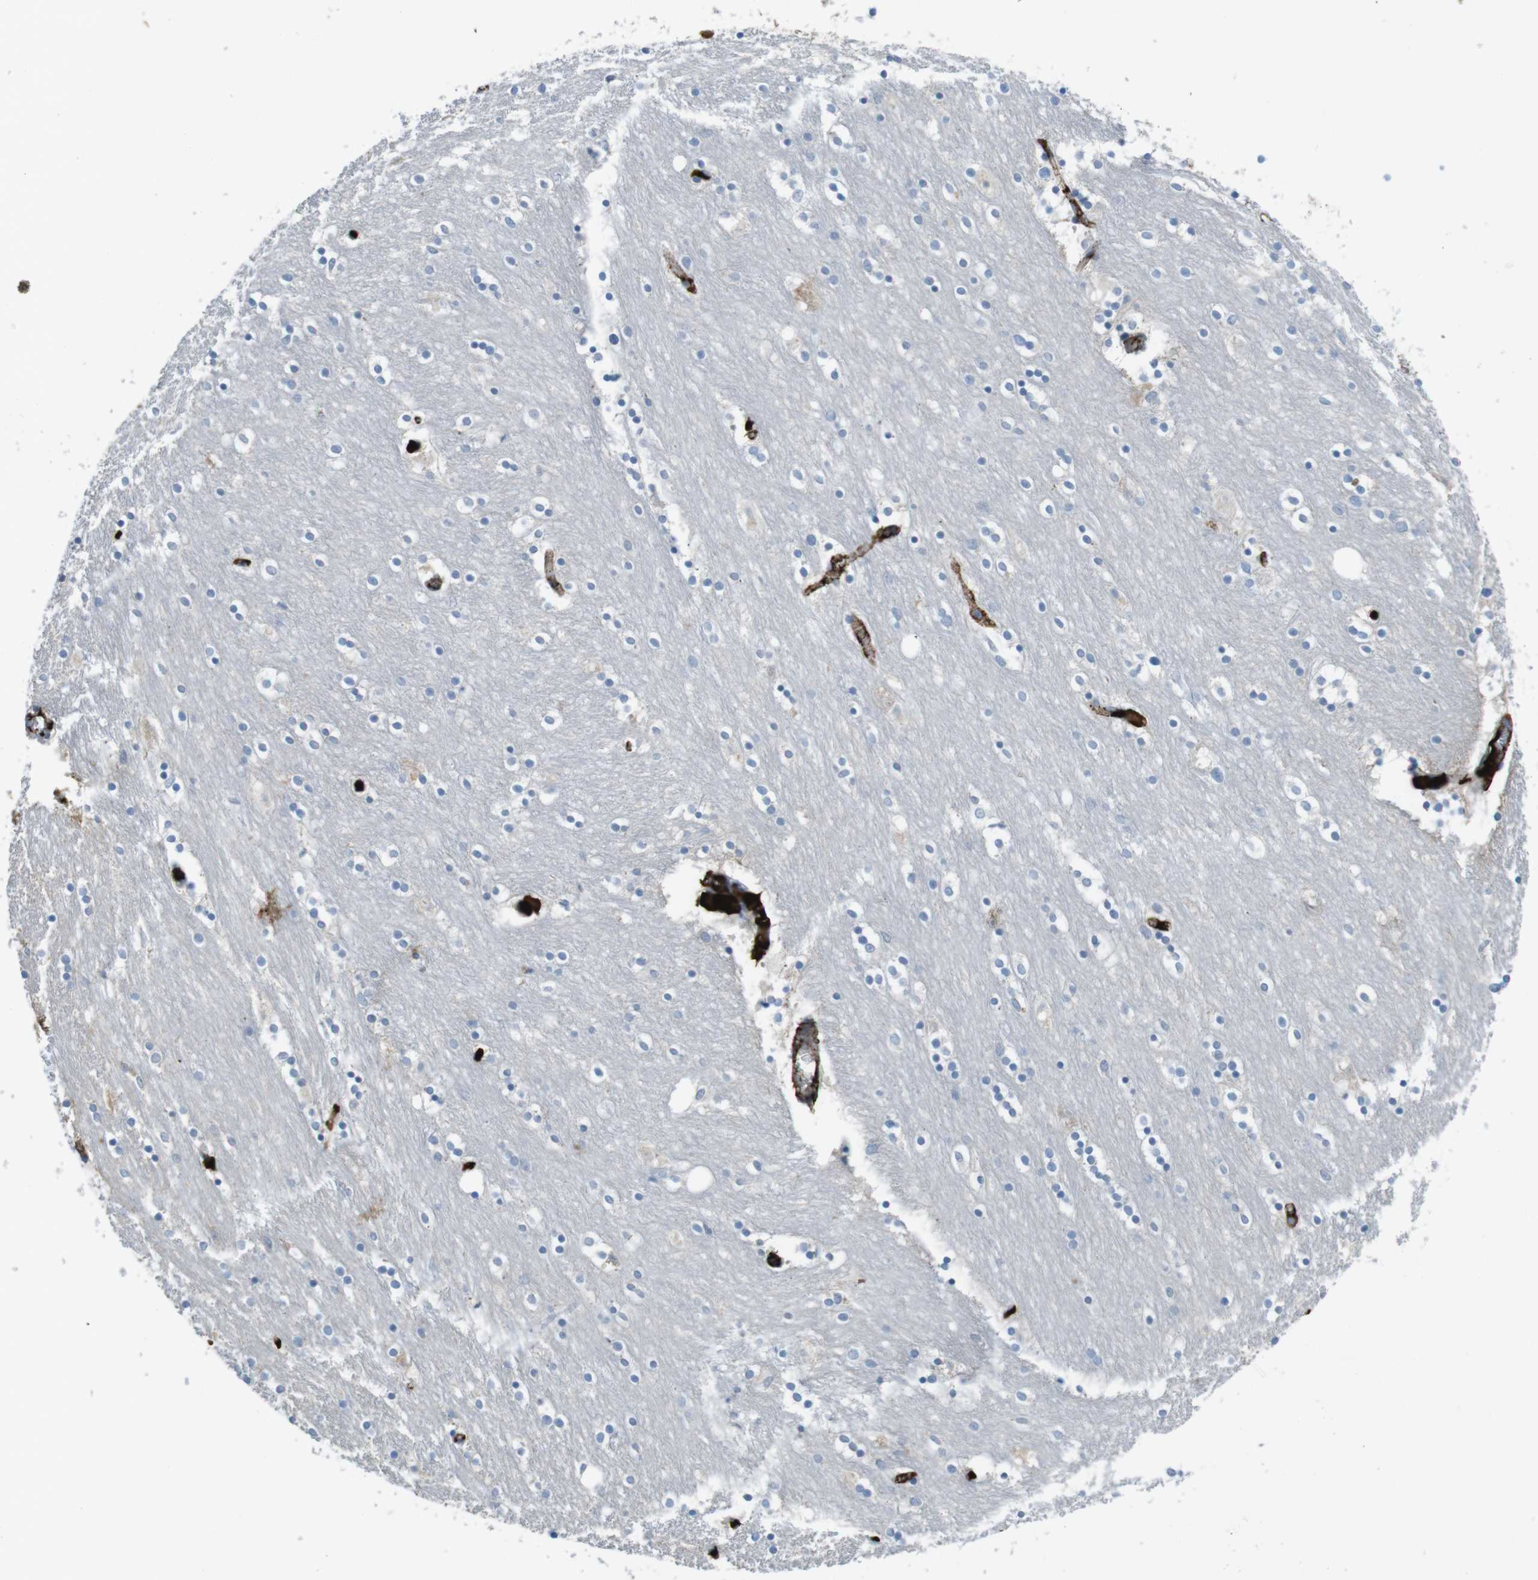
{"staining": {"intensity": "negative", "quantity": "none", "location": "none"}, "tissue": "caudate", "cell_type": "Glial cells", "image_type": "normal", "snomed": [{"axis": "morphology", "description": "Normal tissue, NOS"}, {"axis": "topography", "description": "Lateral ventricle wall"}], "caption": "Immunohistochemistry (IHC) histopathology image of benign caudate stained for a protein (brown), which displays no positivity in glial cells.", "gene": "LTBP4", "patient": {"sex": "female", "age": 54}}